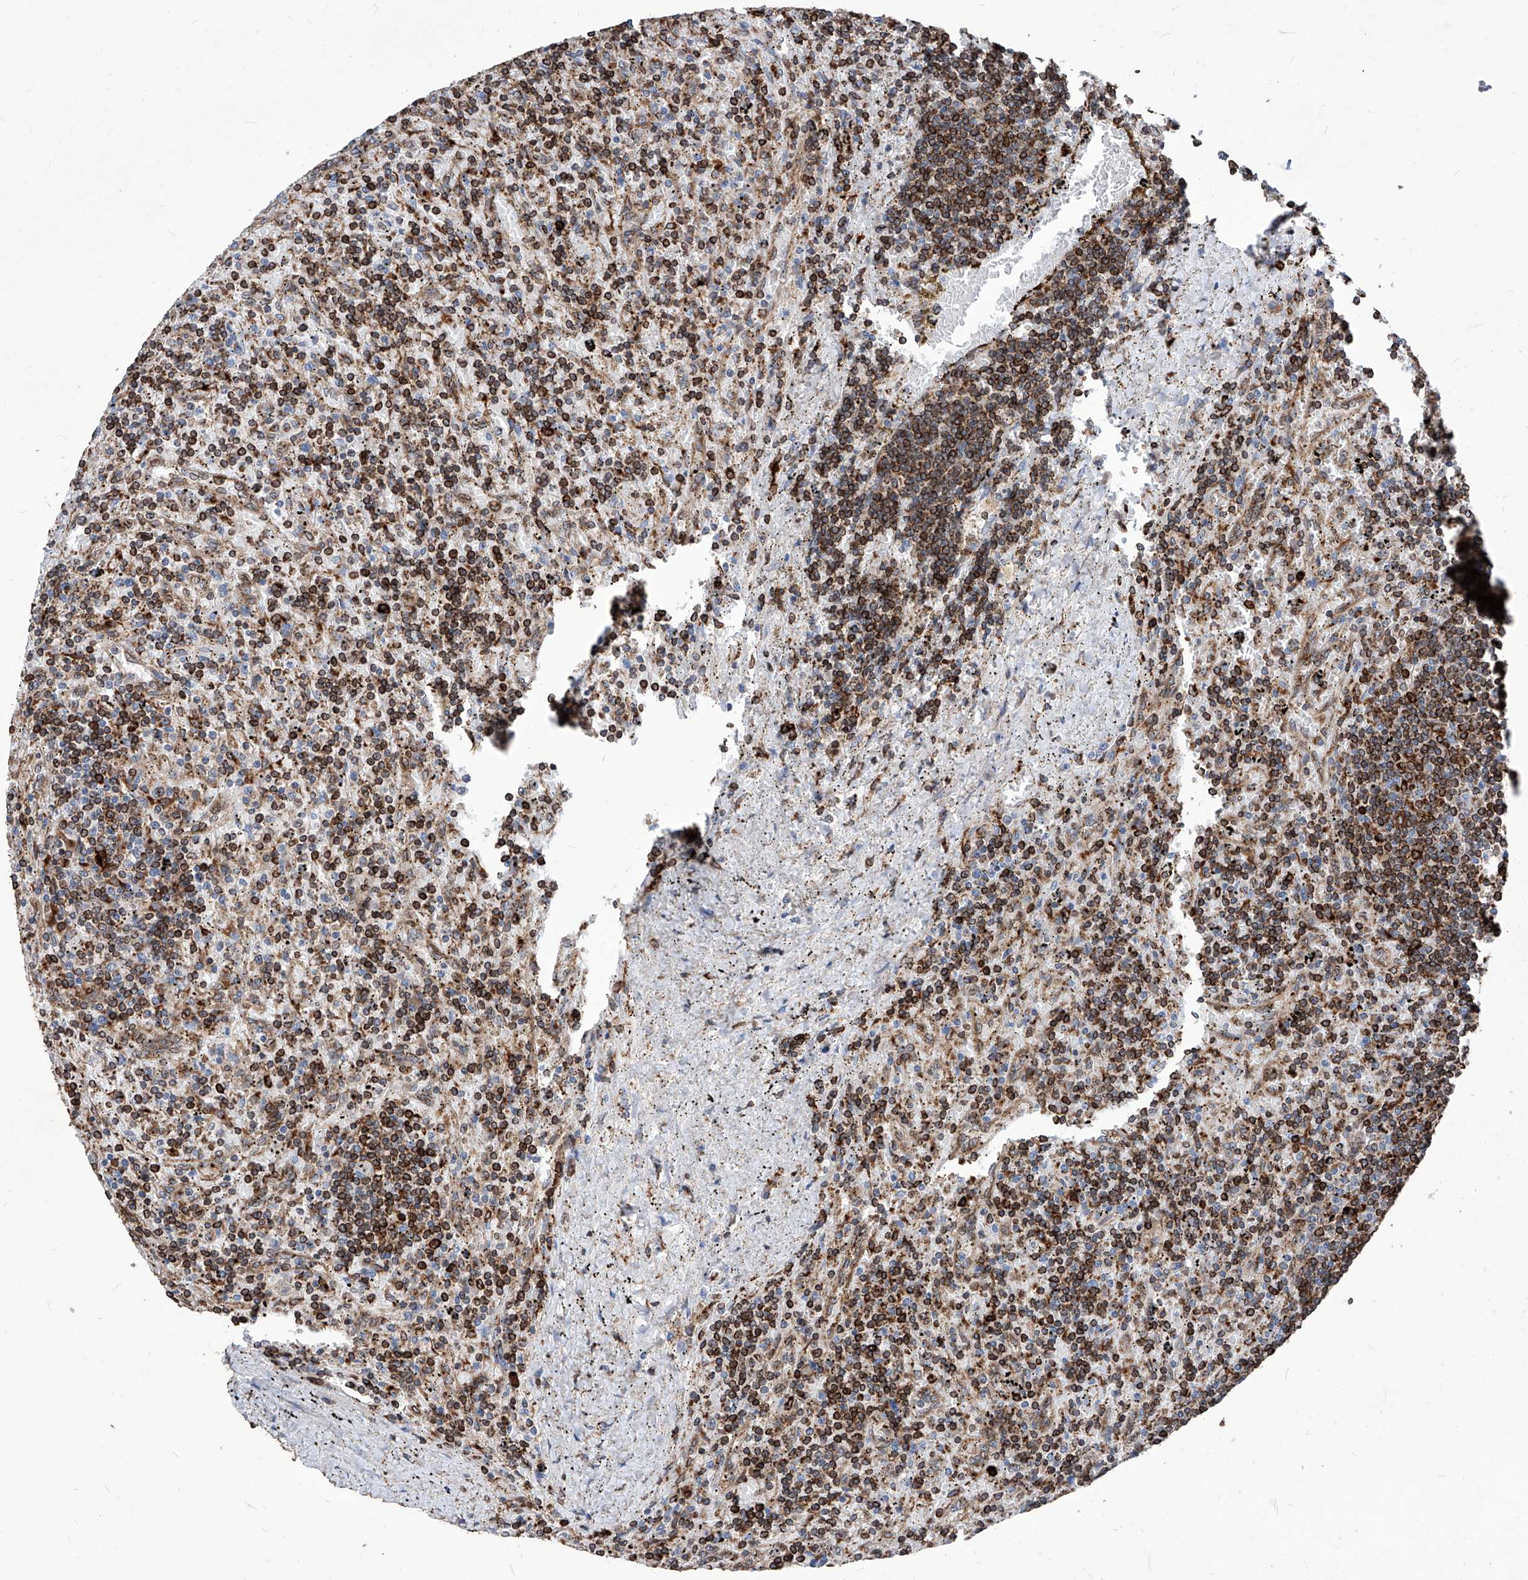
{"staining": {"intensity": "strong", "quantity": ">75%", "location": "cytoplasmic/membranous"}, "tissue": "lymphoma", "cell_type": "Tumor cells", "image_type": "cancer", "snomed": [{"axis": "morphology", "description": "Malignant lymphoma, non-Hodgkin's type, Low grade"}, {"axis": "topography", "description": "Spleen"}], "caption": "Human lymphoma stained for a protein (brown) shows strong cytoplasmic/membranous positive expression in about >75% of tumor cells.", "gene": "UBOX5", "patient": {"sex": "male", "age": 76}}